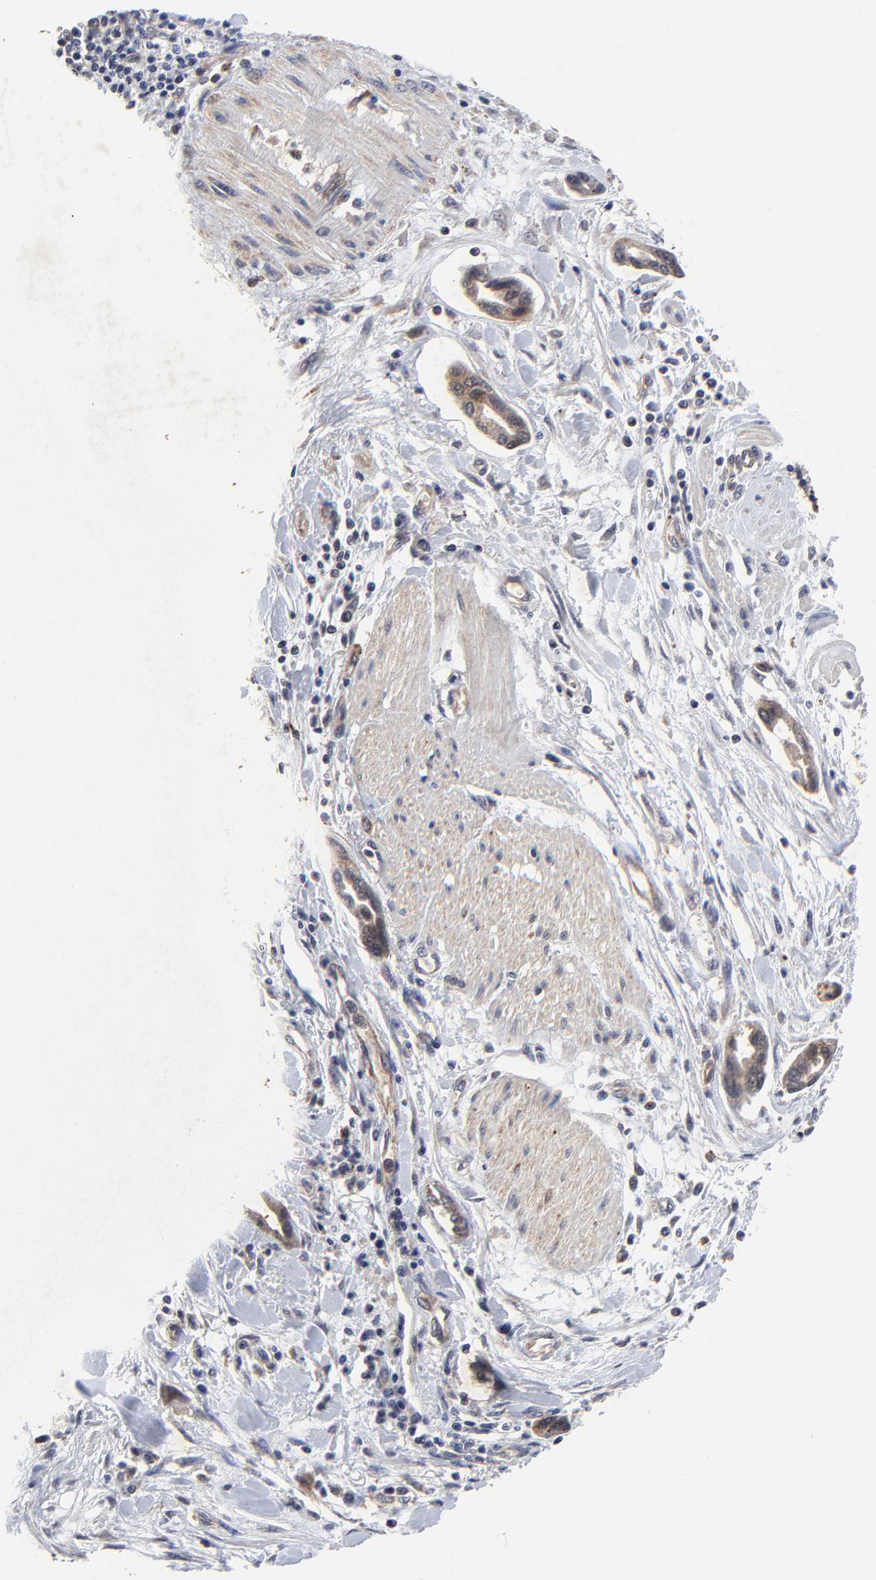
{"staining": {"intensity": "moderate", "quantity": ">75%", "location": "cytoplasmic/membranous"}, "tissue": "pancreatic cancer", "cell_type": "Tumor cells", "image_type": "cancer", "snomed": [{"axis": "morphology", "description": "Adenocarcinoma, NOS"}, {"axis": "topography", "description": "Pancreas"}], "caption": "Tumor cells exhibit medium levels of moderate cytoplasmic/membranous staining in approximately >75% of cells in human pancreatic adenocarcinoma. Immunohistochemistry (ihc) stains the protein in brown and the nuclei are stained blue.", "gene": "LGALS3", "patient": {"sex": "female", "age": 57}}